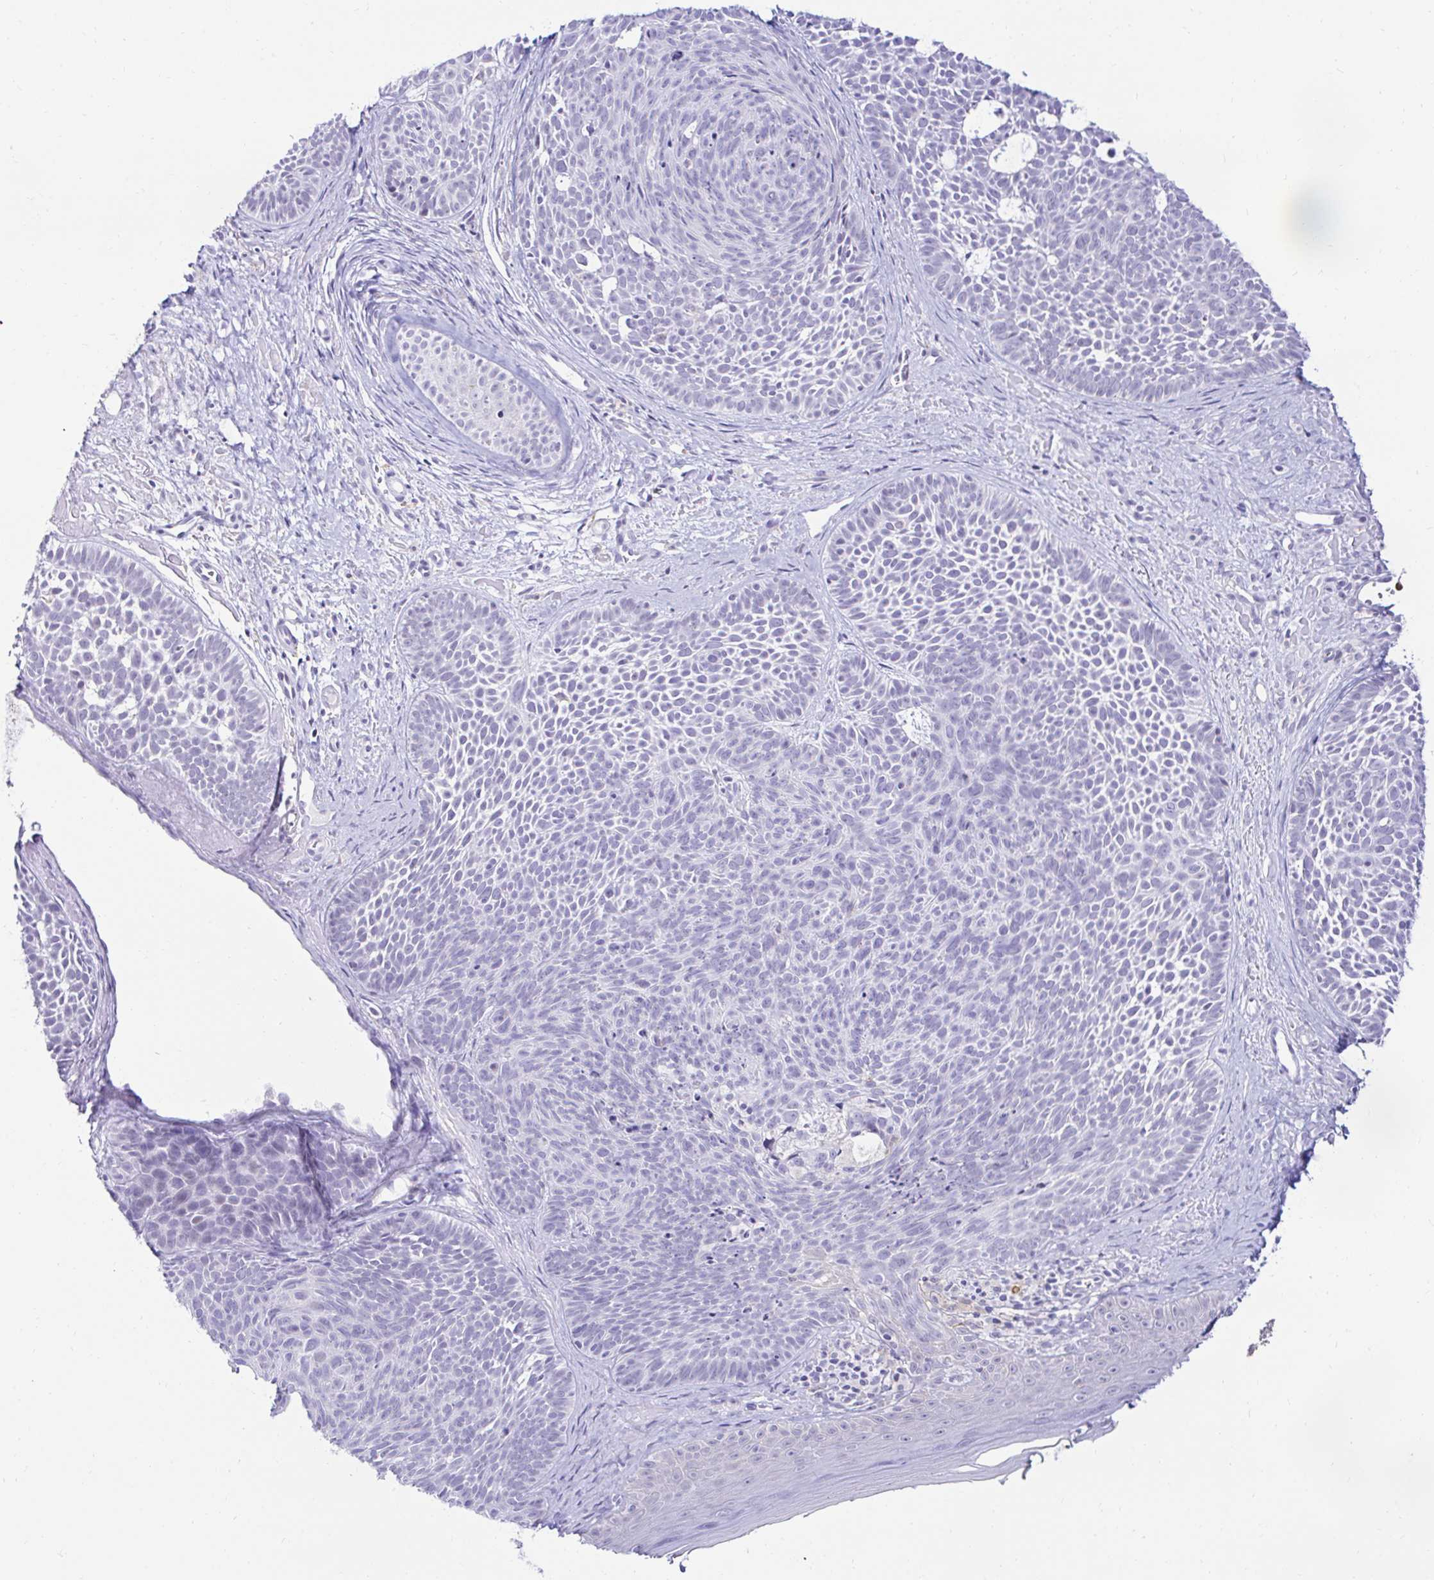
{"staining": {"intensity": "negative", "quantity": "none", "location": "none"}, "tissue": "skin cancer", "cell_type": "Tumor cells", "image_type": "cancer", "snomed": [{"axis": "morphology", "description": "Basal cell carcinoma"}, {"axis": "topography", "description": "Skin"}], "caption": "DAB immunohistochemical staining of skin cancer shows no significant positivity in tumor cells. (DAB IHC with hematoxylin counter stain).", "gene": "CYBB", "patient": {"sex": "male", "age": 81}}